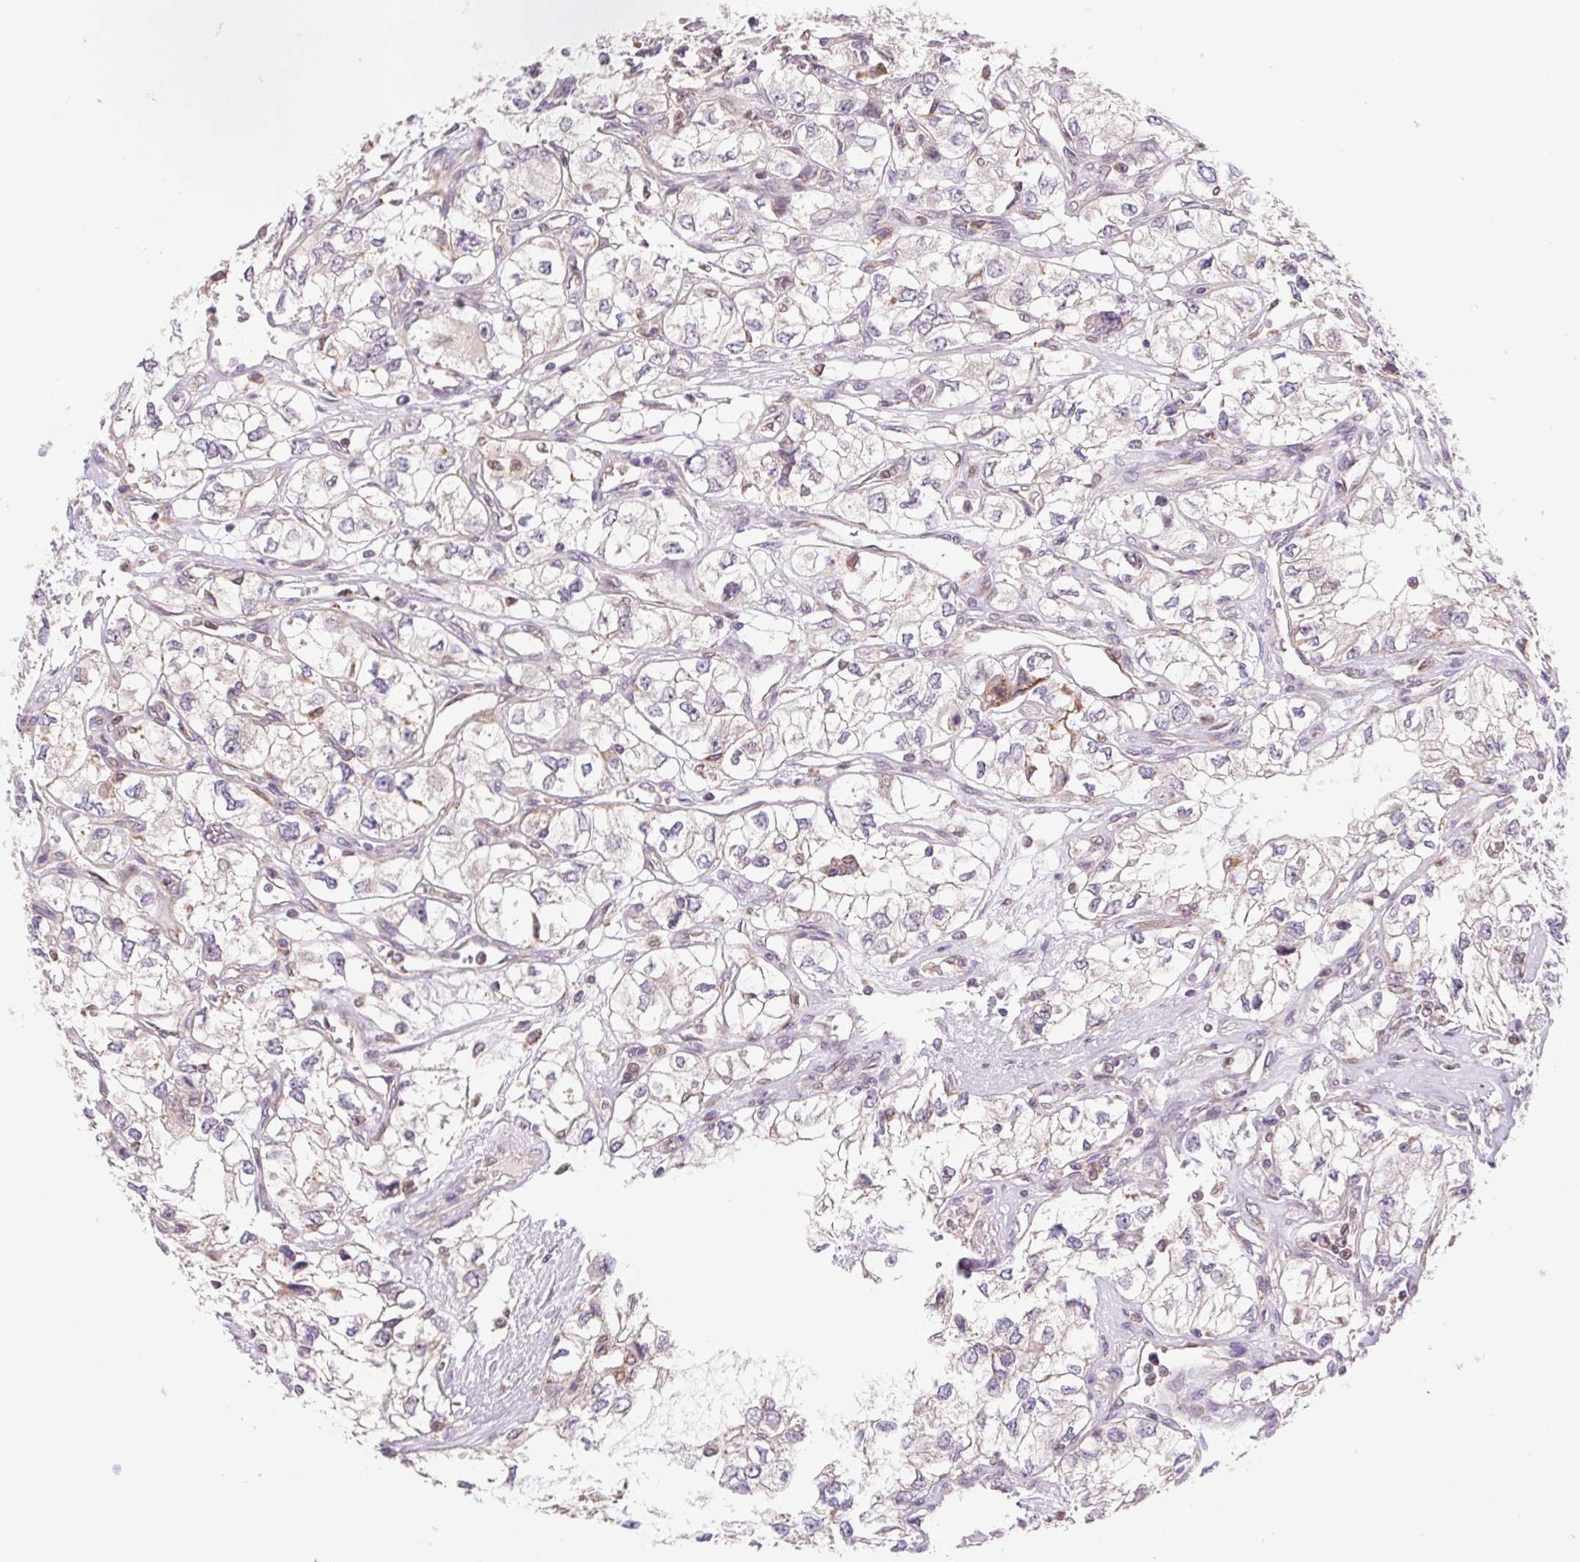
{"staining": {"intensity": "negative", "quantity": "none", "location": "none"}, "tissue": "renal cancer", "cell_type": "Tumor cells", "image_type": "cancer", "snomed": [{"axis": "morphology", "description": "Adenocarcinoma, NOS"}, {"axis": "topography", "description": "Kidney"}], "caption": "Renal cancer was stained to show a protein in brown. There is no significant positivity in tumor cells. (DAB (3,3'-diaminobenzidine) IHC with hematoxylin counter stain).", "gene": "KLHL20", "patient": {"sex": "female", "age": 59}}